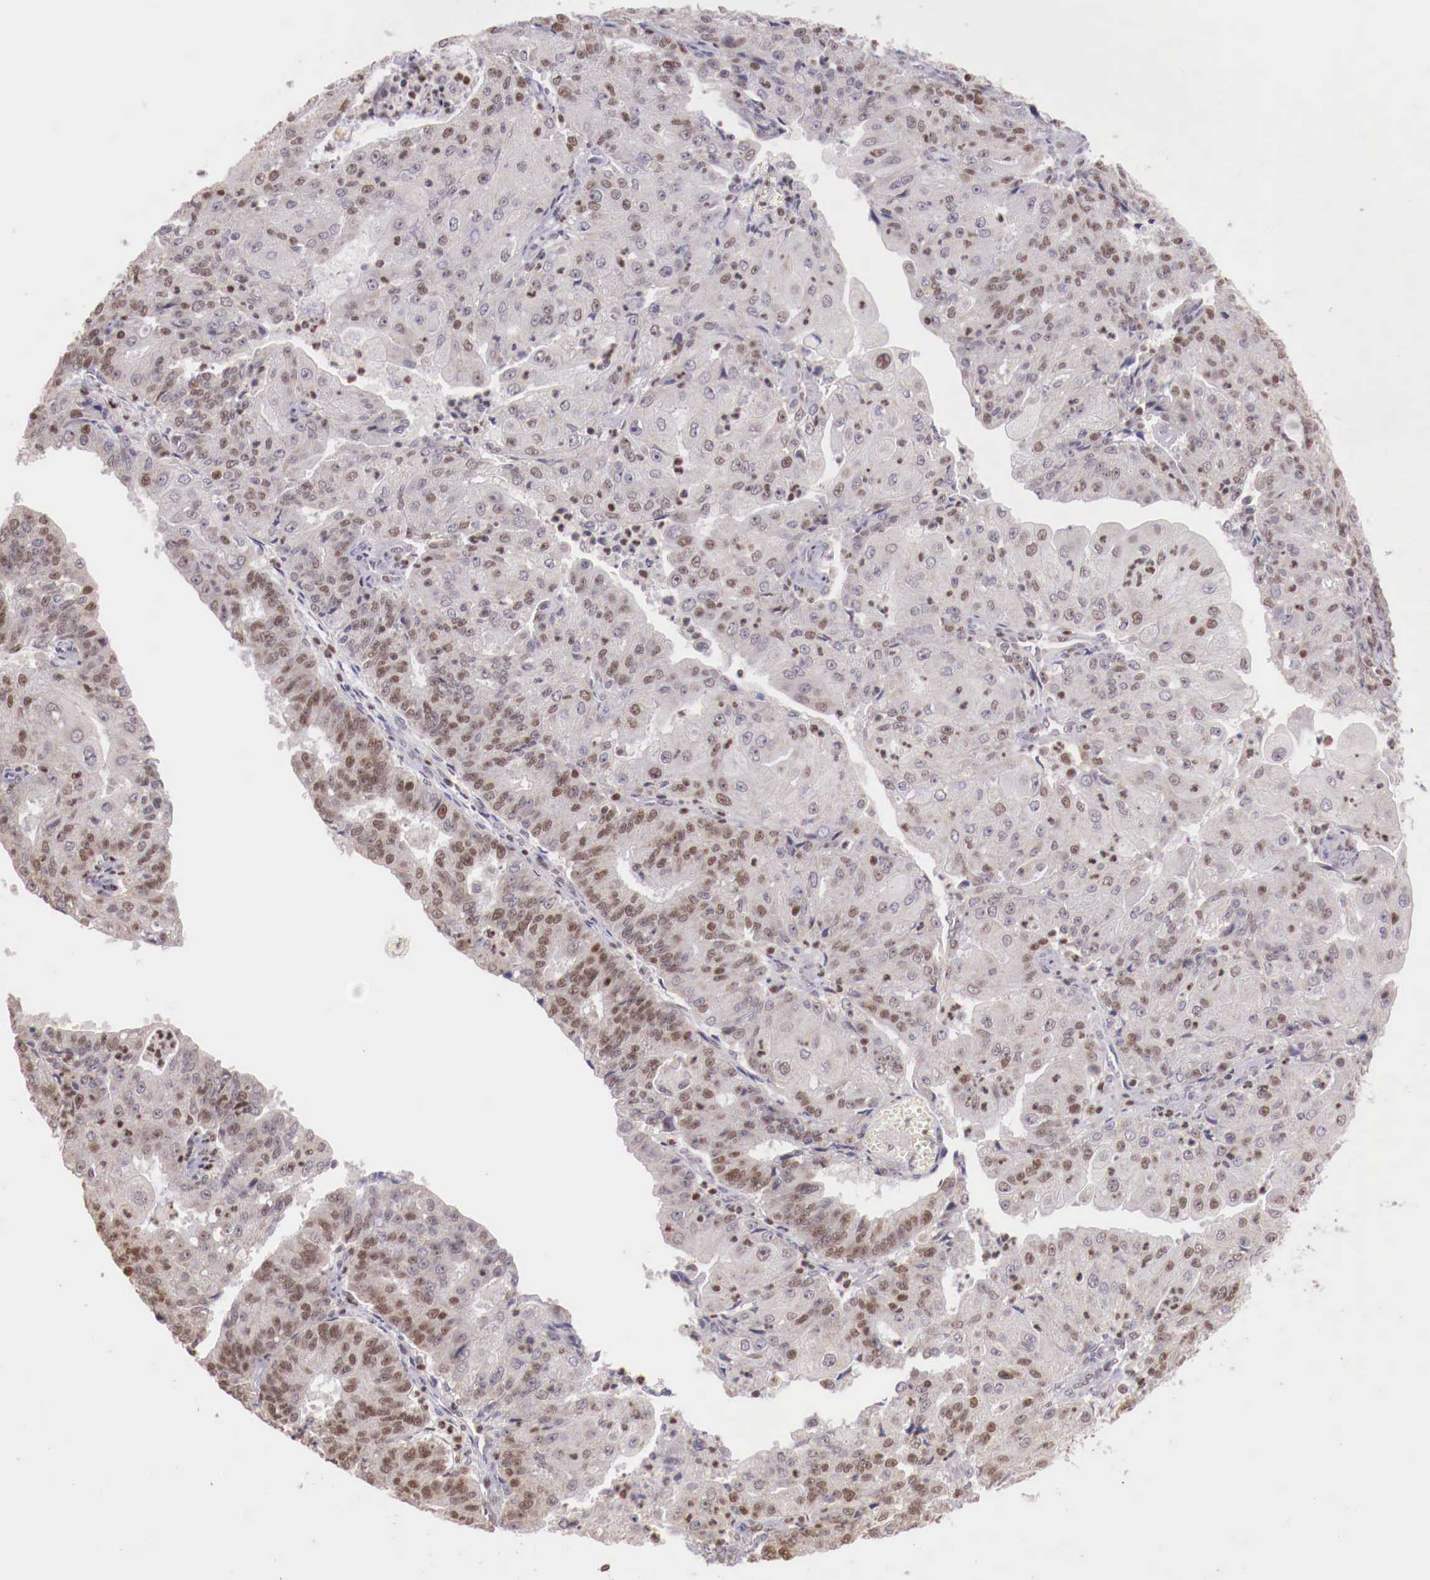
{"staining": {"intensity": "weak", "quantity": "25%-75%", "location": "nuclear"}, "tissue": "endometrial cancer", "cell_type": "Tumor cells", "image_type": "cancer", "snomed": [{"axis": "morphology", "description": "Adenocarcinoma, NOS"}, {"axis": "topography", "description": "Endometrium"}], "caption": "Protein staining of endometrial adenocarcinoma tissue demonstrates weak nuclear positivity in approximately 25%-75% of tumor cells. (IHC, brightfield microscopy, high magnification).", "gene": "SP1", "patient": {"sex": "female", "age": 56}}